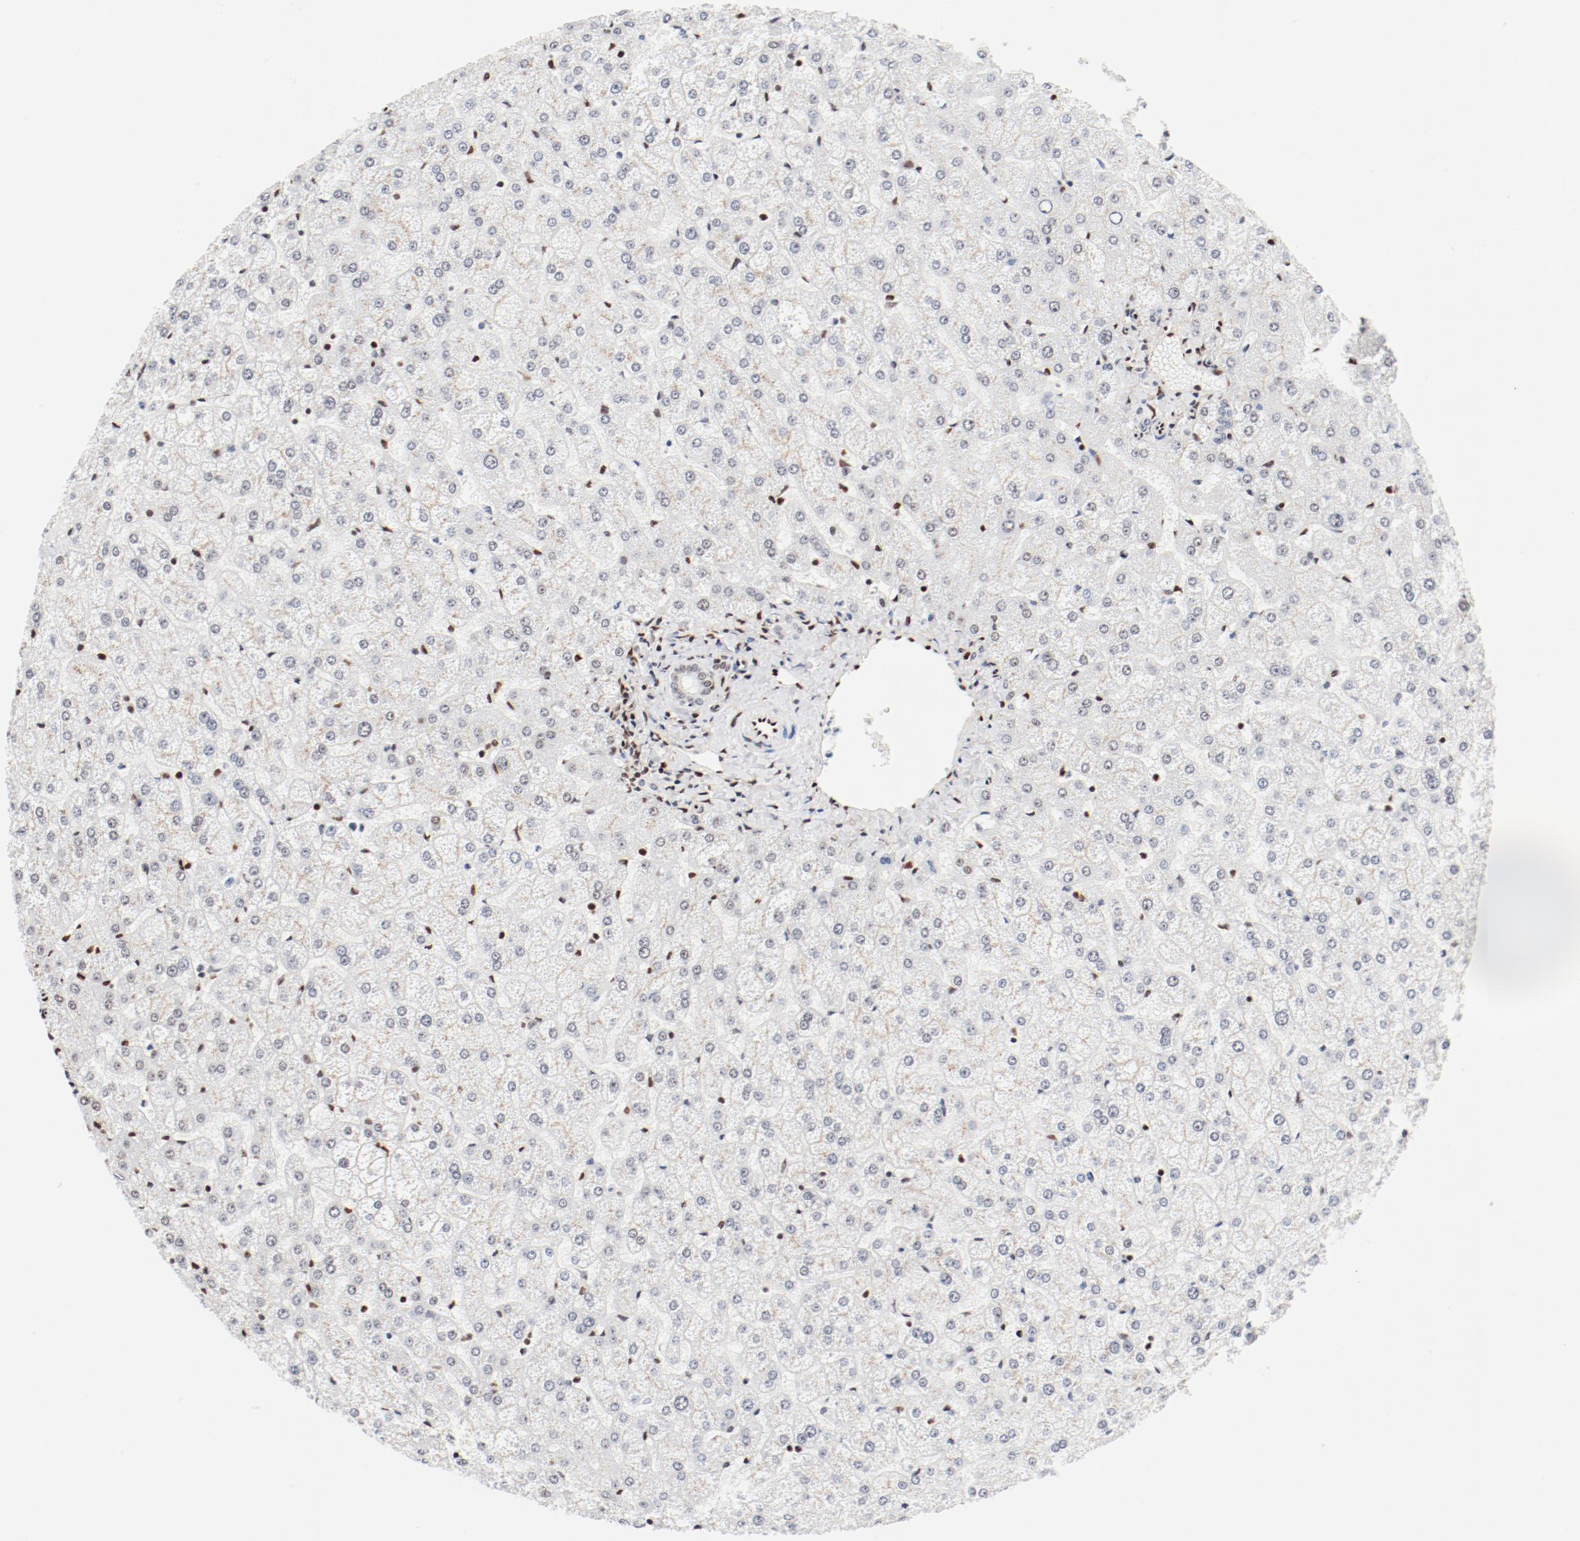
{"staining": {"intensity": "negative", "quantity": "none", "location": "none"}, "tissue": "liver", "cell_type": "Cholangiocytes", "image_type": "normal", "snomed": [{"axis": "morphology", "description": "Normal tissue, NOS"}, {"axis": "topography", "description": "Liver"}], "caption": "A photomicrograph of human liver is negative for staining in cholangiocytes. Nuclei are stained in blue.", "gene": "CTBP1", "patient": {"sex": "female", "age": 32}}